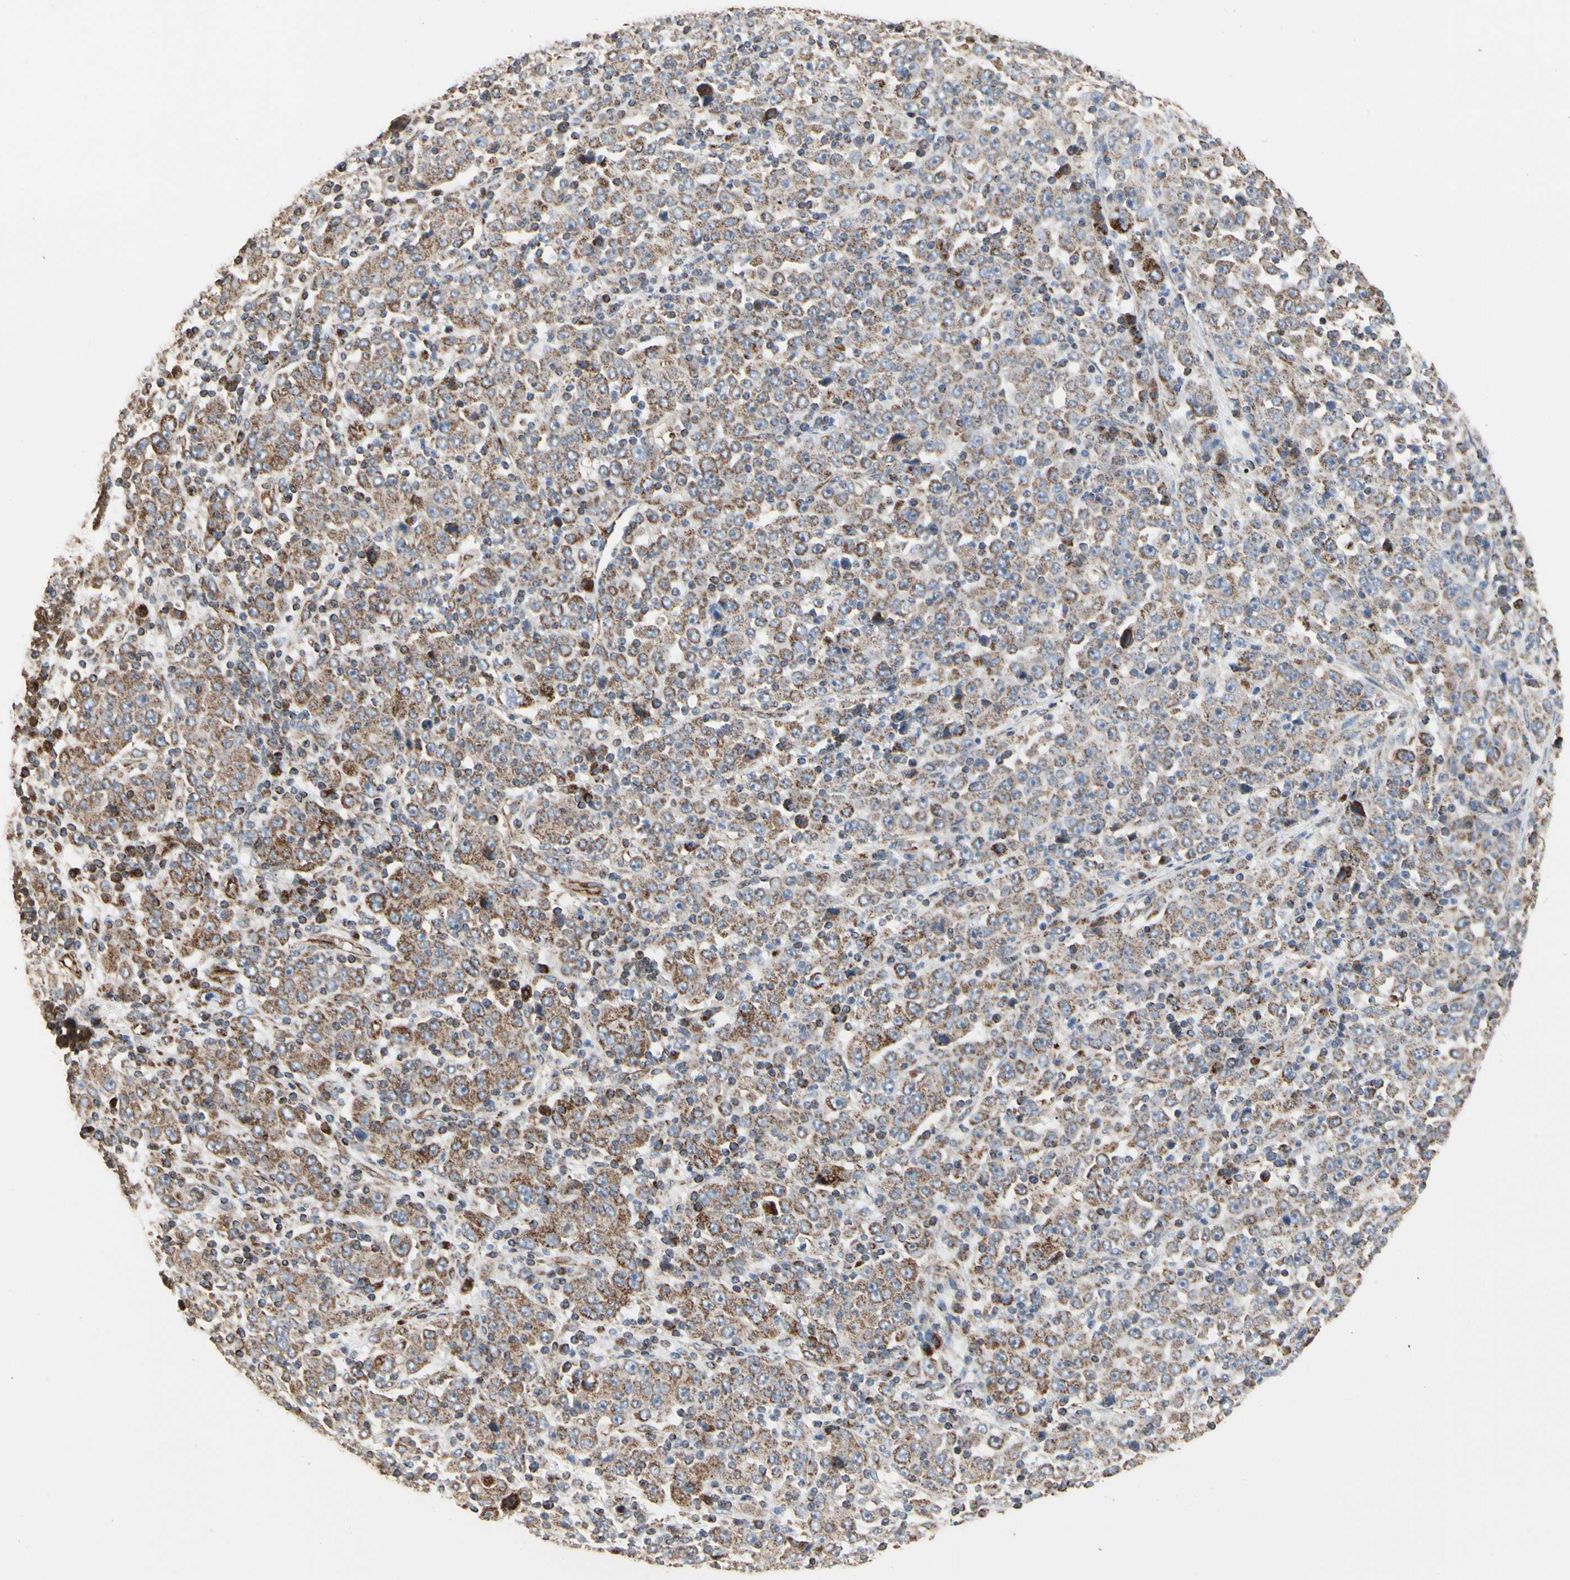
{"staining": {"intensity": "moderate", "quantity": "25%-75%", "location": "cytoplasmic/membranous"}, "tissue": "stomach cancer", "cell_type": "Tumor cells", "image_type": "cancer", "snomed": [{"axis": "morphology", "description": "Normal tissue, NOS"}, {"axis": "morphology", "description": "Adenocarcinoma, NOS"}, {"axis": "topography", "description": "Stomach, upper"}, {"axis": "topography", "description": "Stomach"}], "caption": "Immunohistochemical staining of adenocarcinoma (stomach) demonstrates medium levels of moderate cytoplasmic/membranous protein expression in about 25%-75% of tumor cells.", "gene": "TUBA1A", "patient": {"sex": "male", "age": 59}}